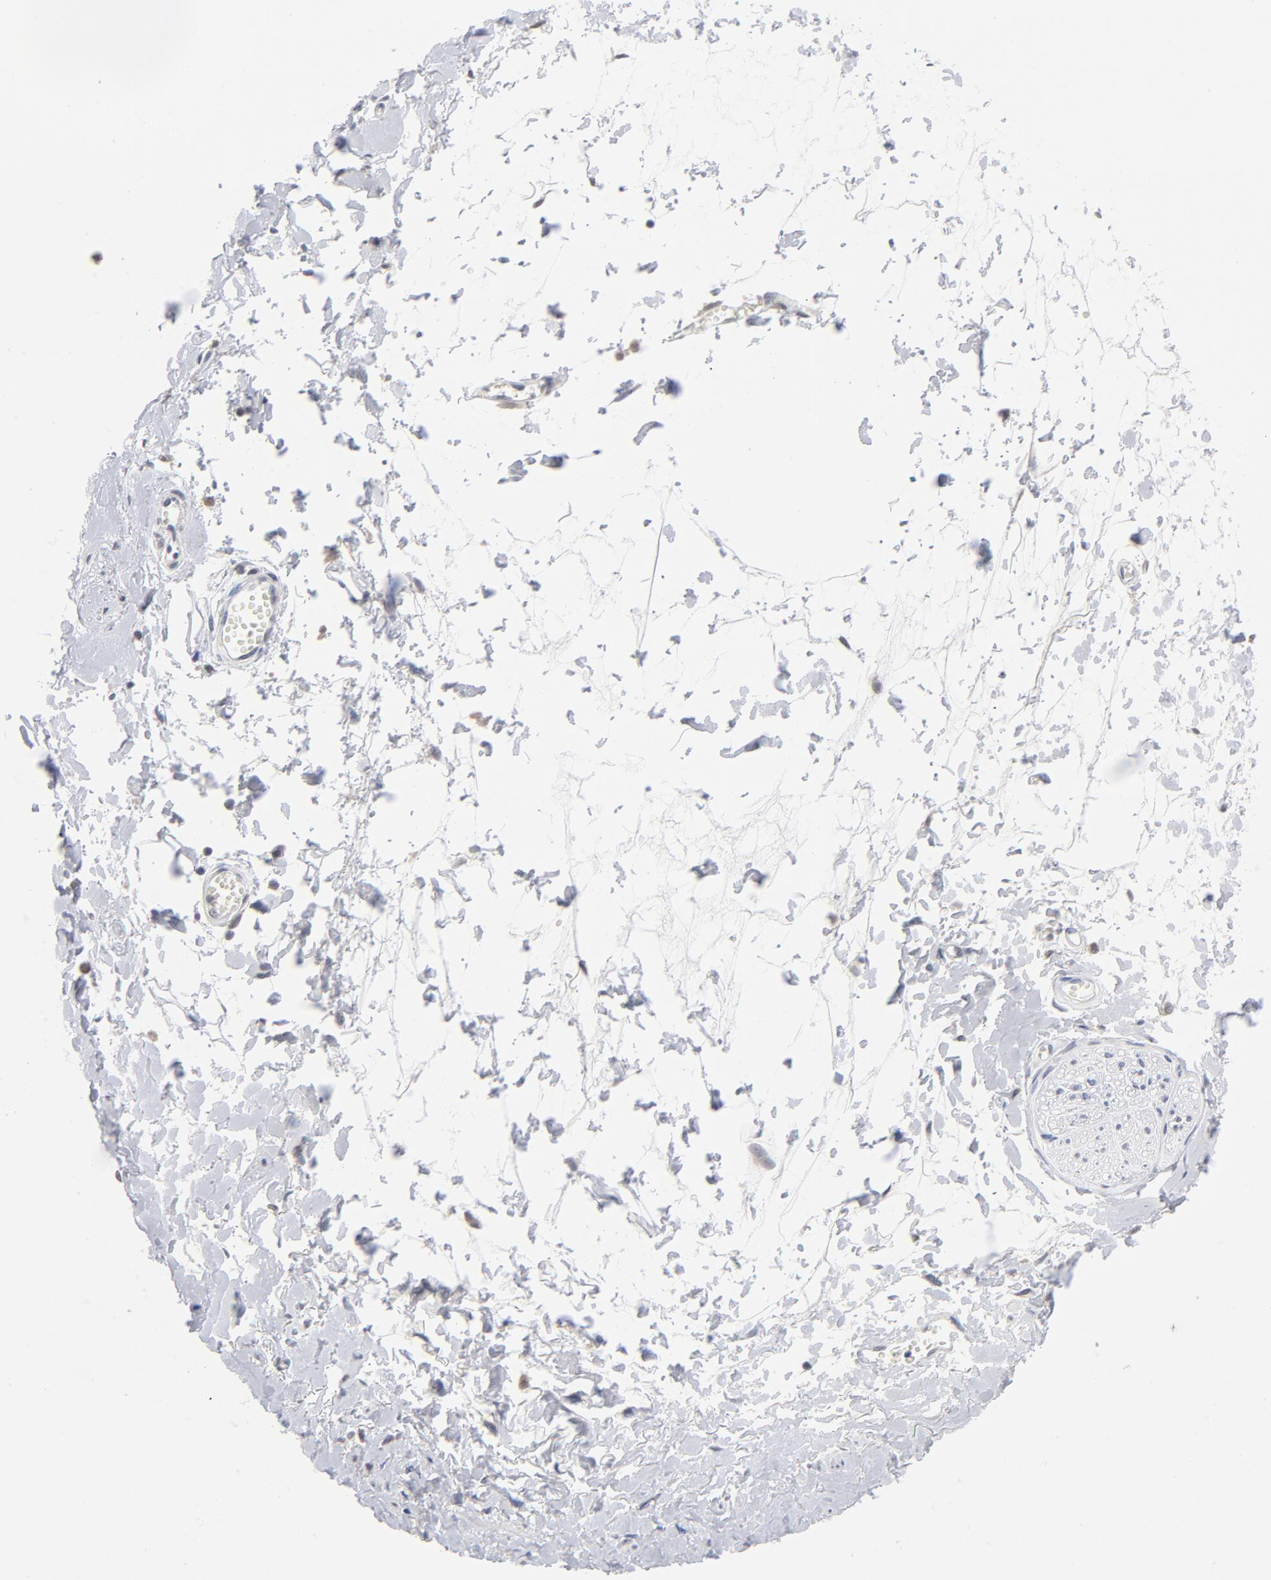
{"staining": {"intensity": "weak", "quantity": "25%-75%", "location": "nuclear"}, "tissue": "adipose tissue", "cell_type": "Adipocytes", "image_type": "normal", "snomed": [{"axis": "morphology", "description": "Normal tissue, NOS"}, {"axis": "morphology", "description": "Inflammation, NOS"}, {"axis": "topography", "description": "Salivary gland"}, {"axis": "topography", "description": "Peripheral nerve tissue"}], "caption": "IHC (DAB (3,3'-diaminobenzidine)) staining of benign adipose tissue displays weak nuclear protein expression in about 25%-75% of adipocytes.", "gene": "RBM3", "patient": {"sex": "female", "age": 75}}